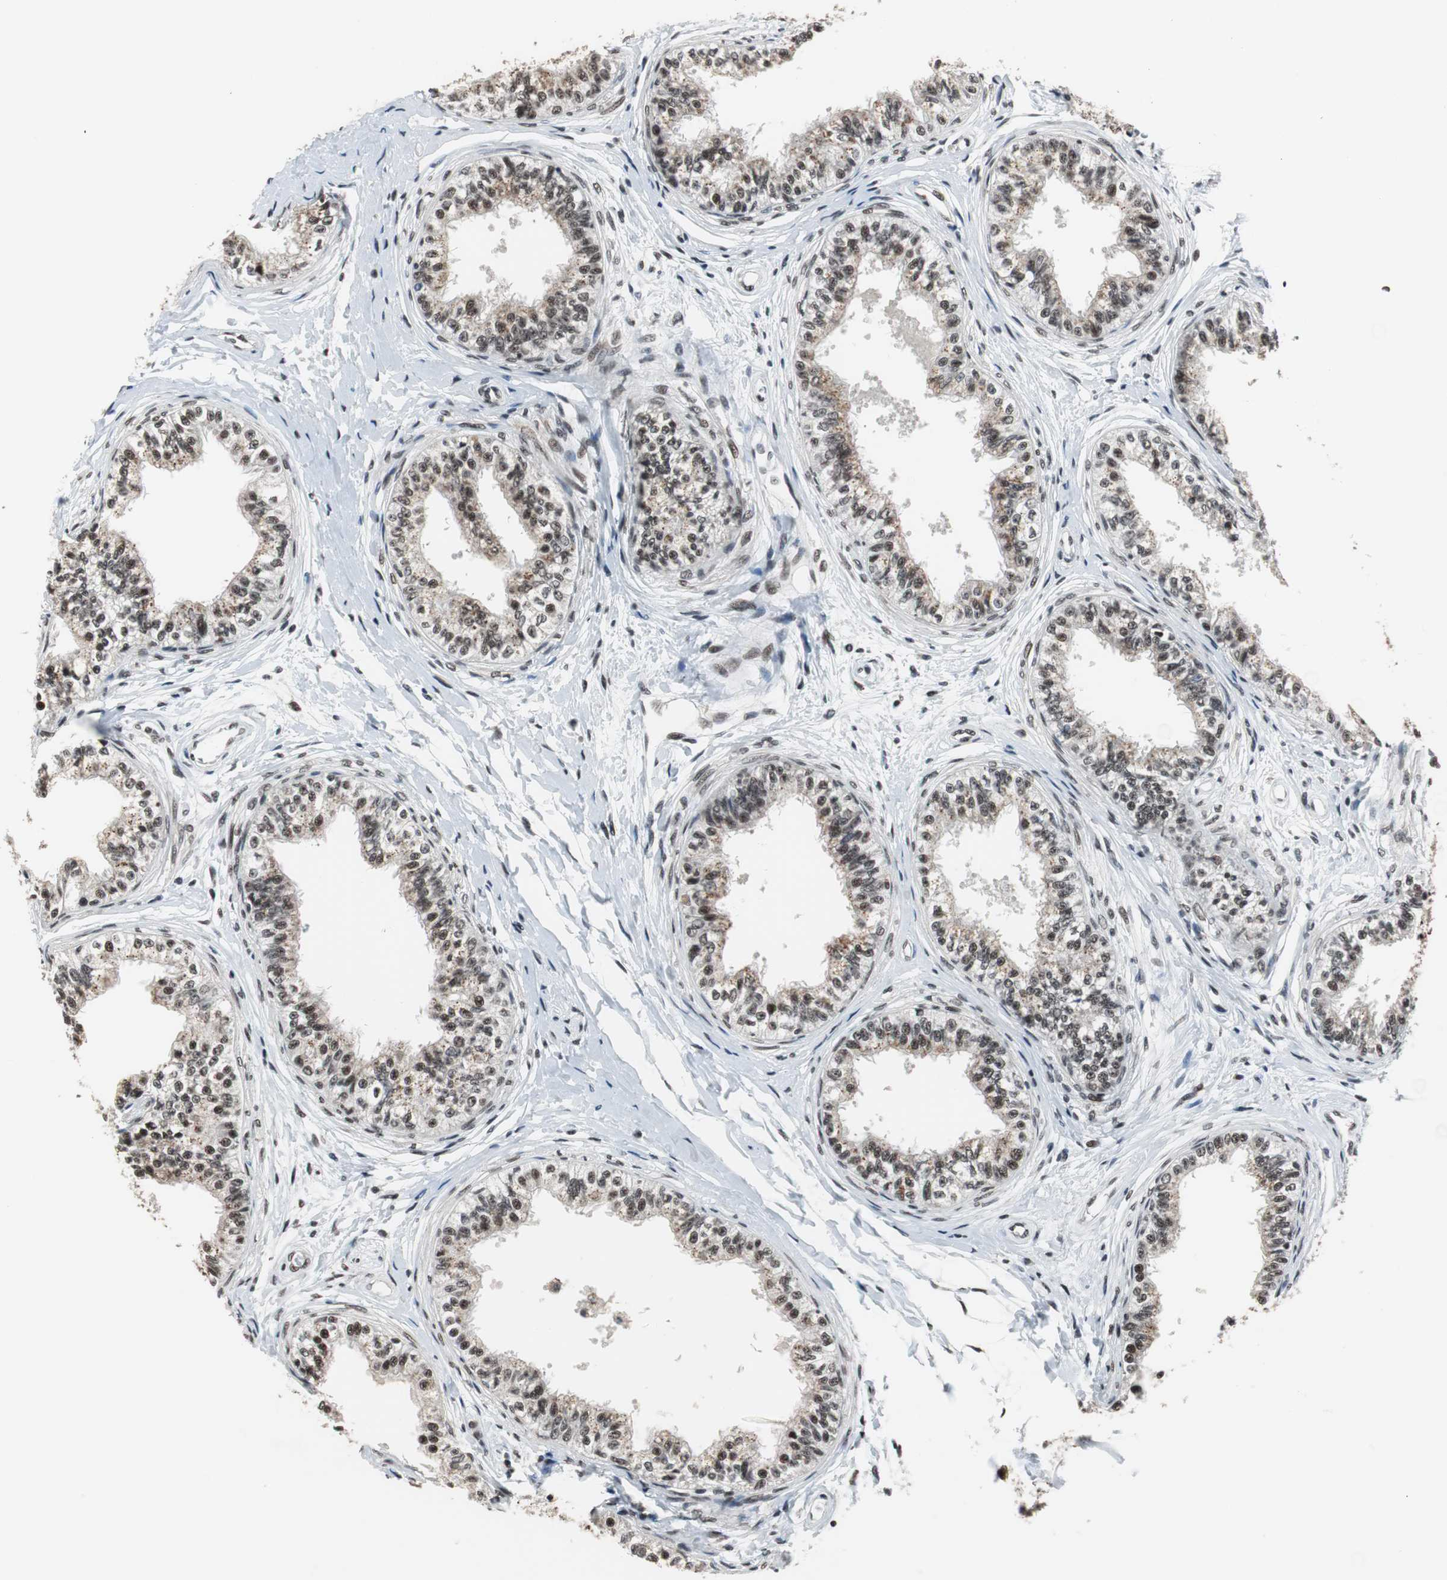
{"staining": {"intensity": "strong", "quantity": ">75%", "location": "nuclear"}, "tissue": "epididymis", "cell_type": "Glandular cells", "image_type": "normal", "snomed": [{"axis": "morphology", "description": "Normal tissue, NOS"}, {"axis": "morphology", "description": "Adenocarcinoma, metastatic, NOS"}, {"axis": "topography", "description": "Testis"}, {"axis": "topography", "description": "Epididymis"}], "caption": "Protein positivity by IHC shows strong nuclear staining in approximately >75% of glandular cells in unremarkable epididymis. The staining is performed using DAB brown chromogen to label protein expression. The nuclei are counter-stained blue using hematoxylin.", "gene": "CDK9", "patient": {"sex": "male", "age": 26}}